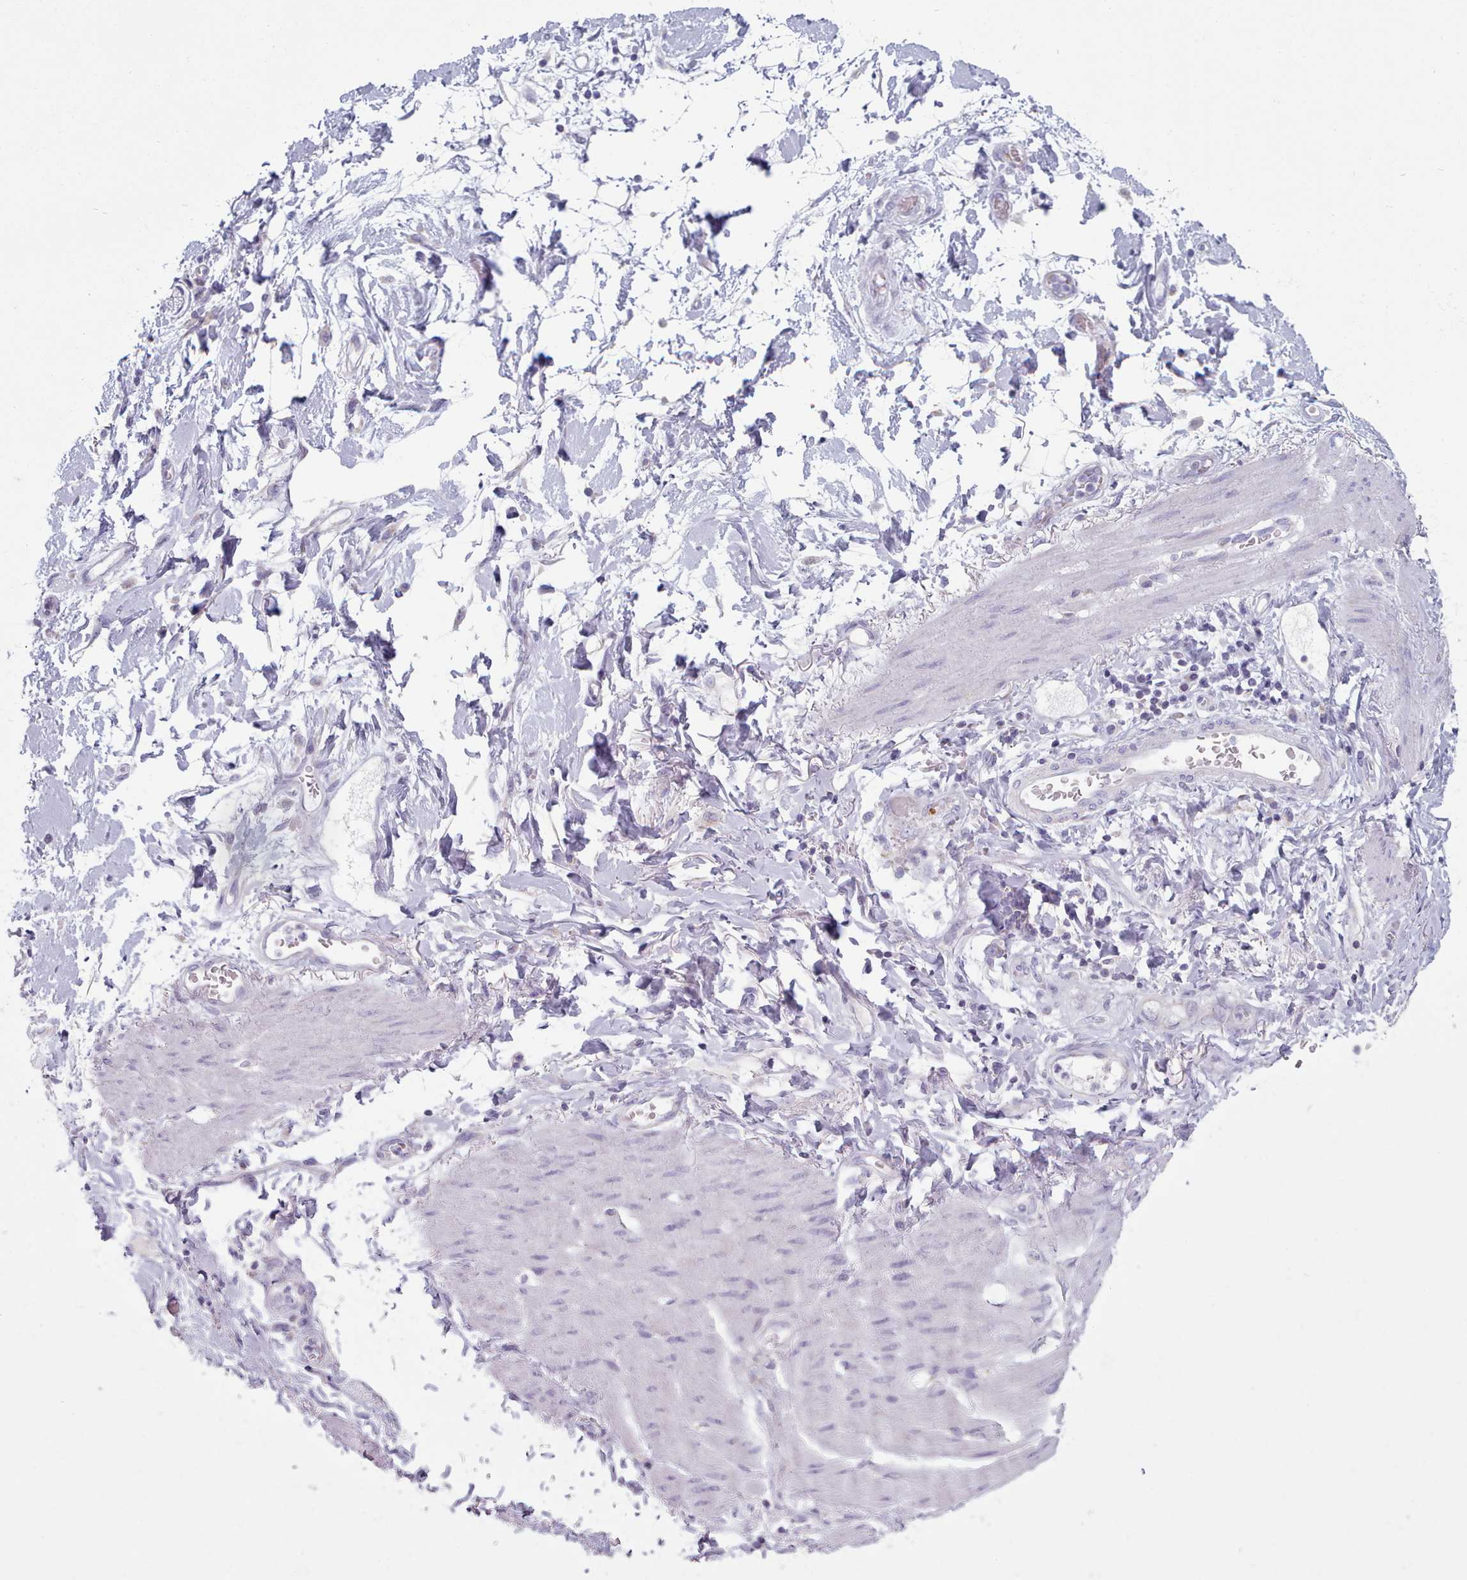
{"staining": {"intensity": "negative", "quantity": "none", "location": "none"}, "tissue": "stomach cancer", "cell_type": "Tumor cells", "image_type": "cancer", "snomed": [{"axis": "morphology", "description": "Adenocarcinoma, NOS"}, {"axis": "topography", "description": "Stomach"}], "caption": "A photomicrograph of stomach cancer stained for a protein demonstrates no brown staining in tumor cells.", "gene": "FAM170B", "patient": {"sex": "female", "age": 73}}